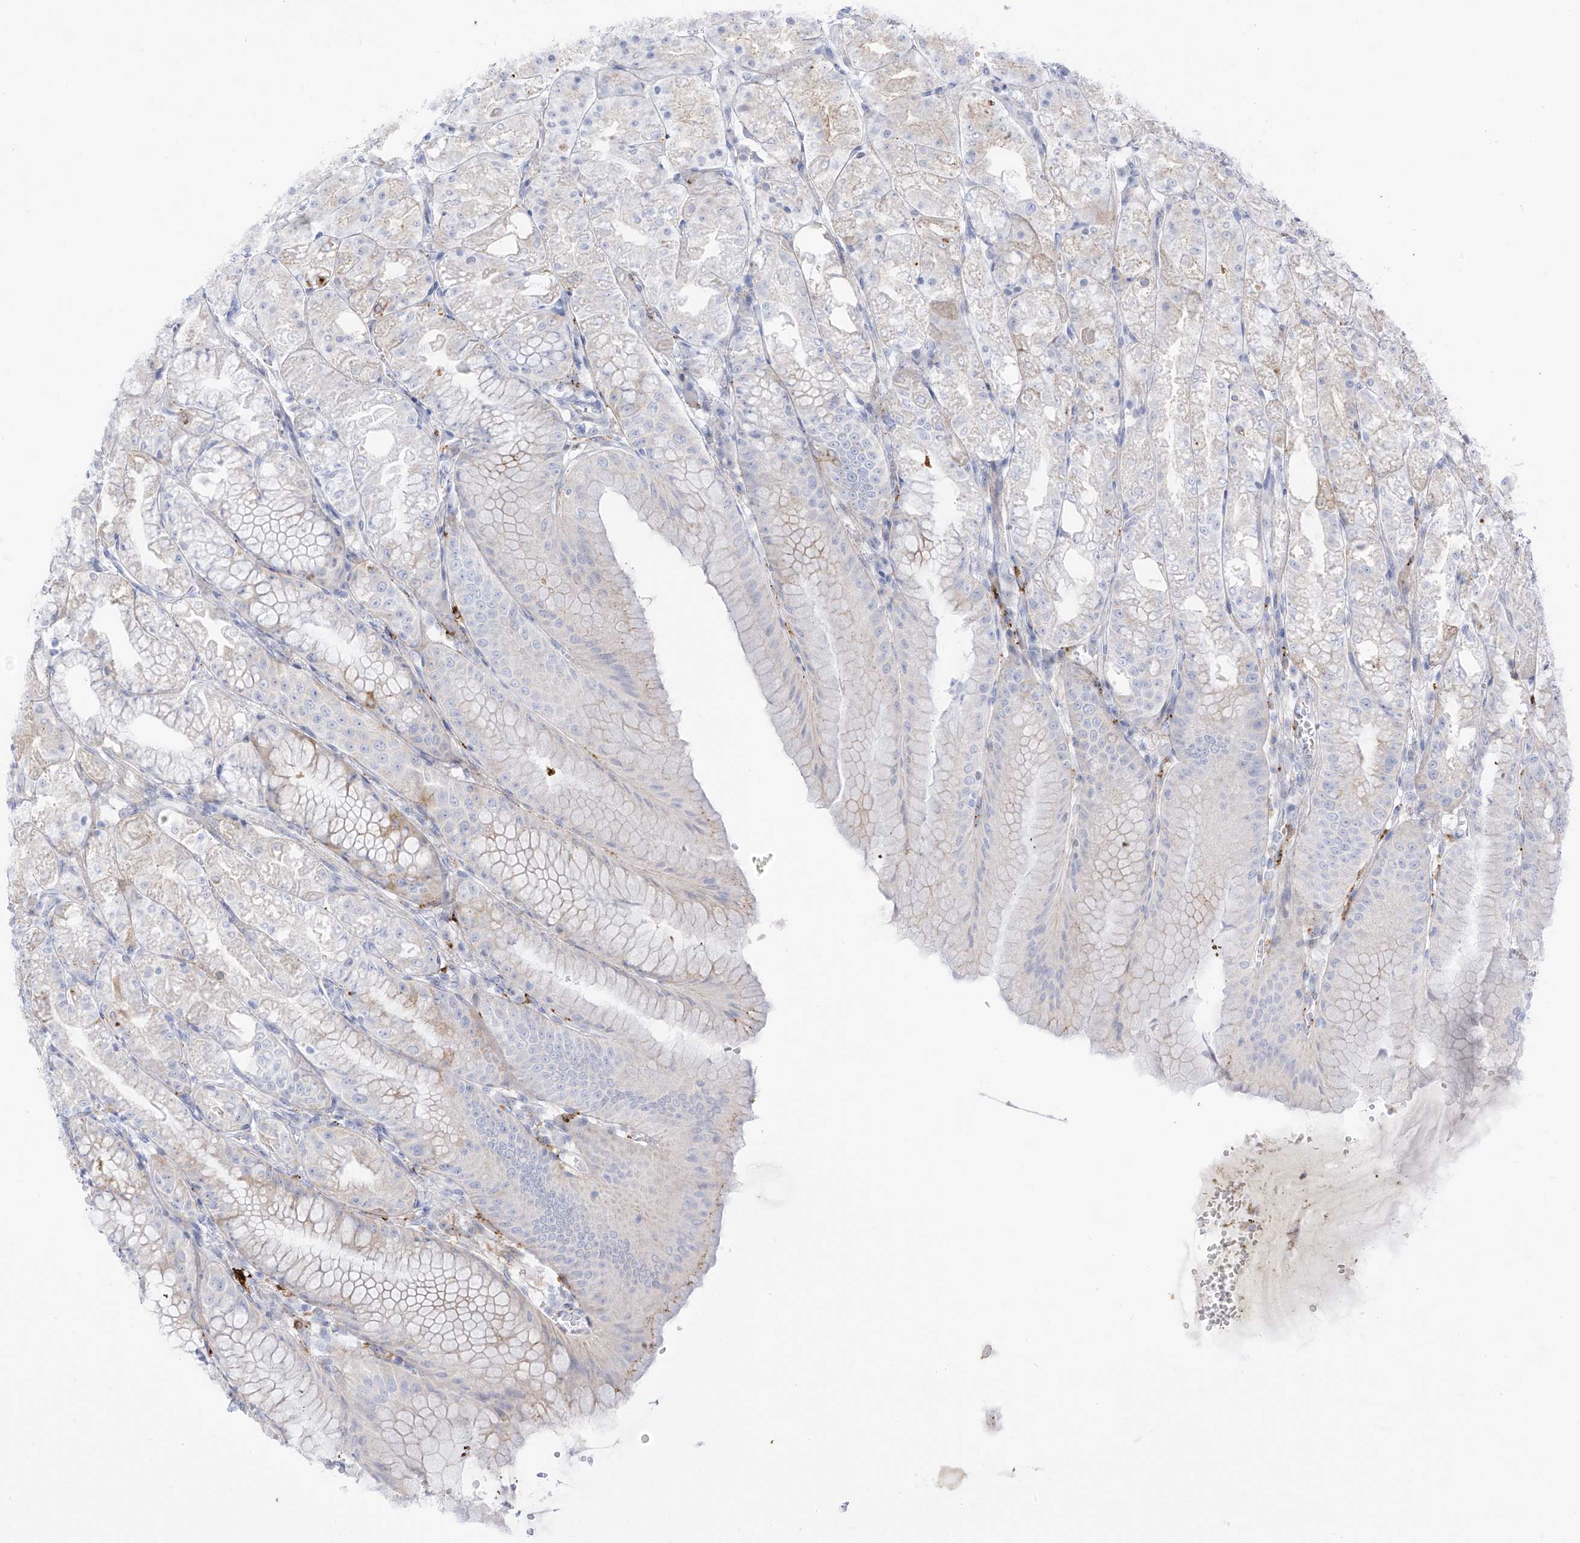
{"staining": {"intensity": "moderate", "quantity": "25%-75%", "location": "cytoplasmic/membranous"}, "tissue": "stomach", "cell_type": "Glandular cells", "image_type": "normal", "snomed": [{"axis": "morphology", "description": "Normal tissue, NOS"}, {"axis": "topography", "description": "Stomach, lower"}], "caption": "Immunohistochemical staining of unremarkable stomach displays medium levels of moderate cytoplasmic/membranous expression in about 25%-75% of glandular cells. Nuclei are stained in blue.", "gene": "PSPH", "patient": {"sex": "male", "age": 71}}